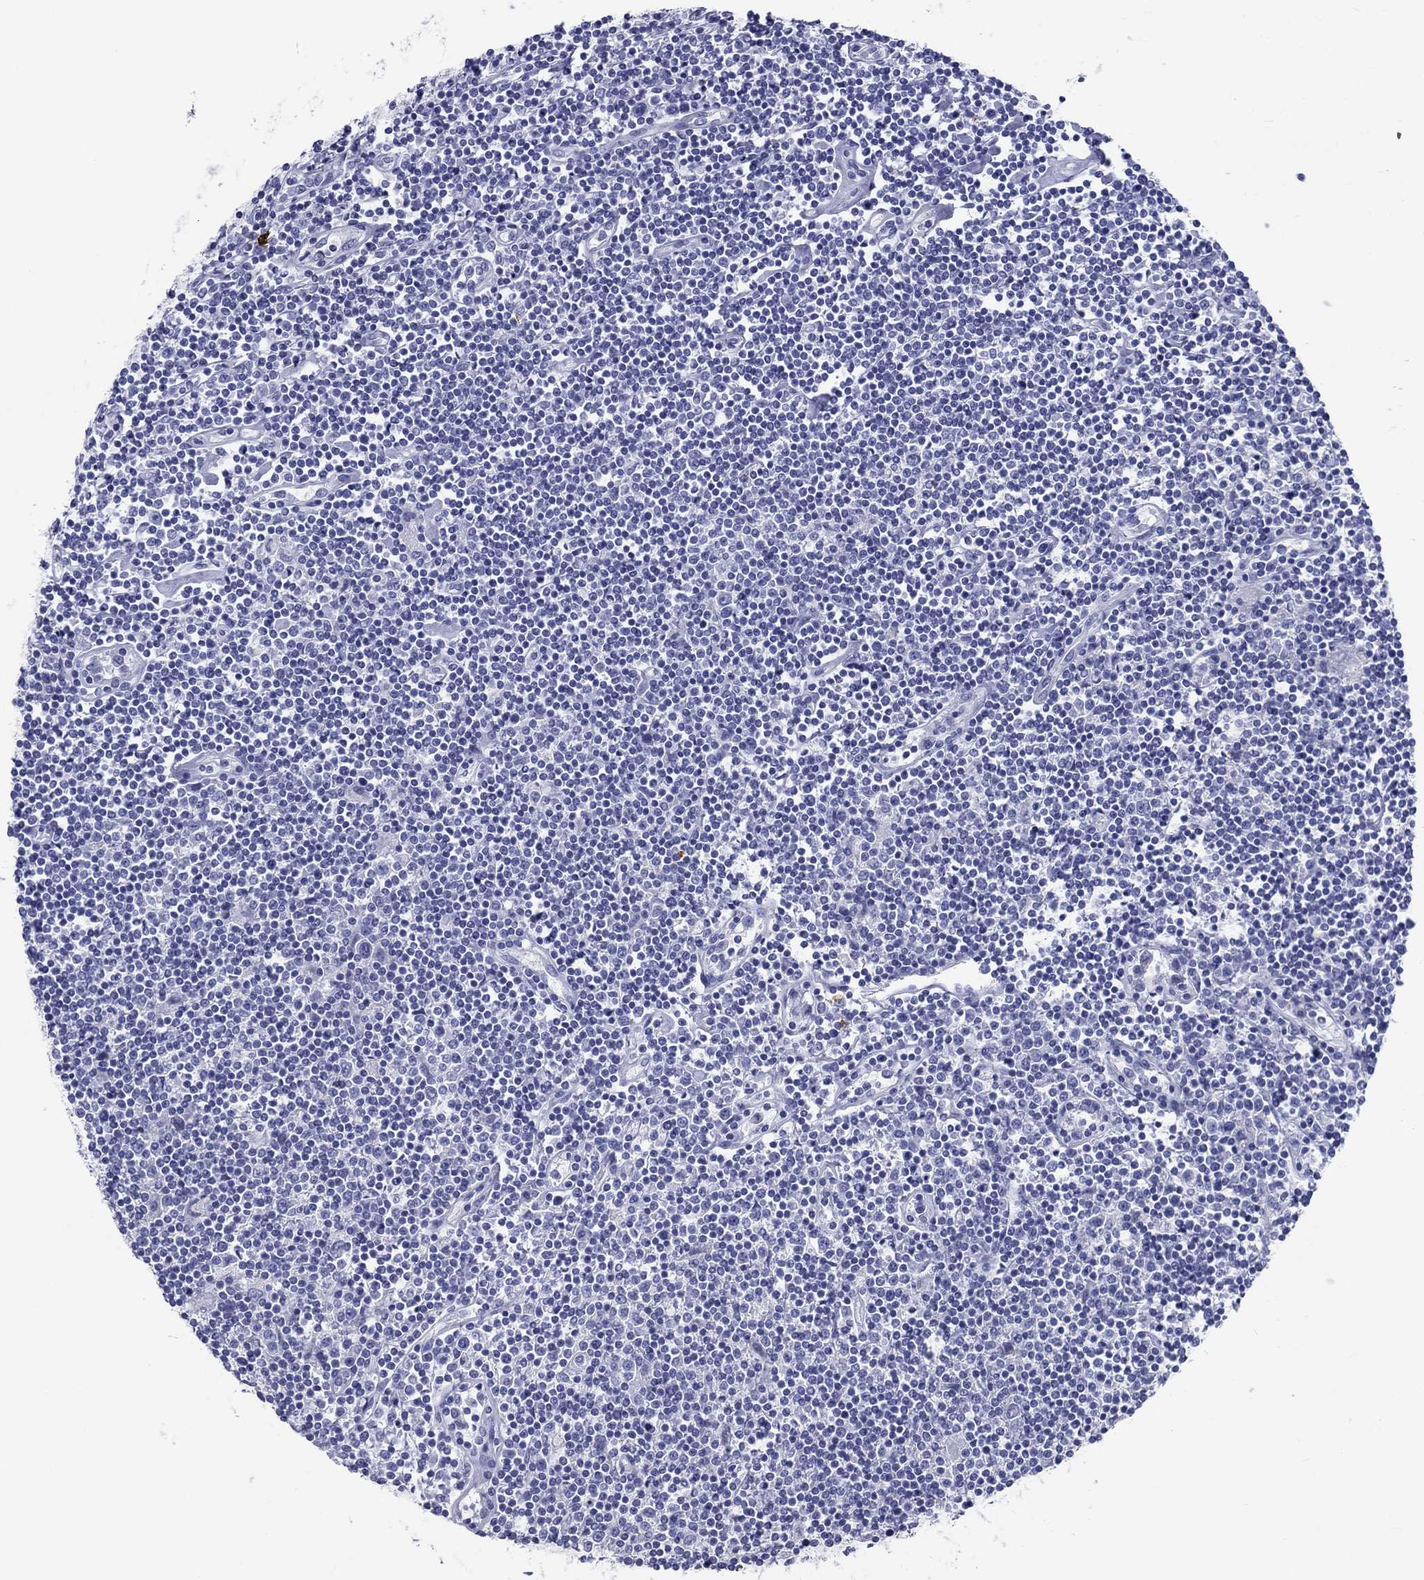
{"staining": {"intensity": "negative", "quantity": "none", "location": "none"}, "tissue": "lymphoma", "cell_type": "Tumor cells", "image_type": "cancer", "snomed": [{"axis": "morphology", "description": "Hodgkin's disease, NOS"}, {"axis": "topography", "description": "Lymph node"}], "caption": "Immunohistochemical staining of lymphoma shows no significant staining in tumor cells.", "gene": "CD40LG", "patient": {"sex": "male", "age": 40}}